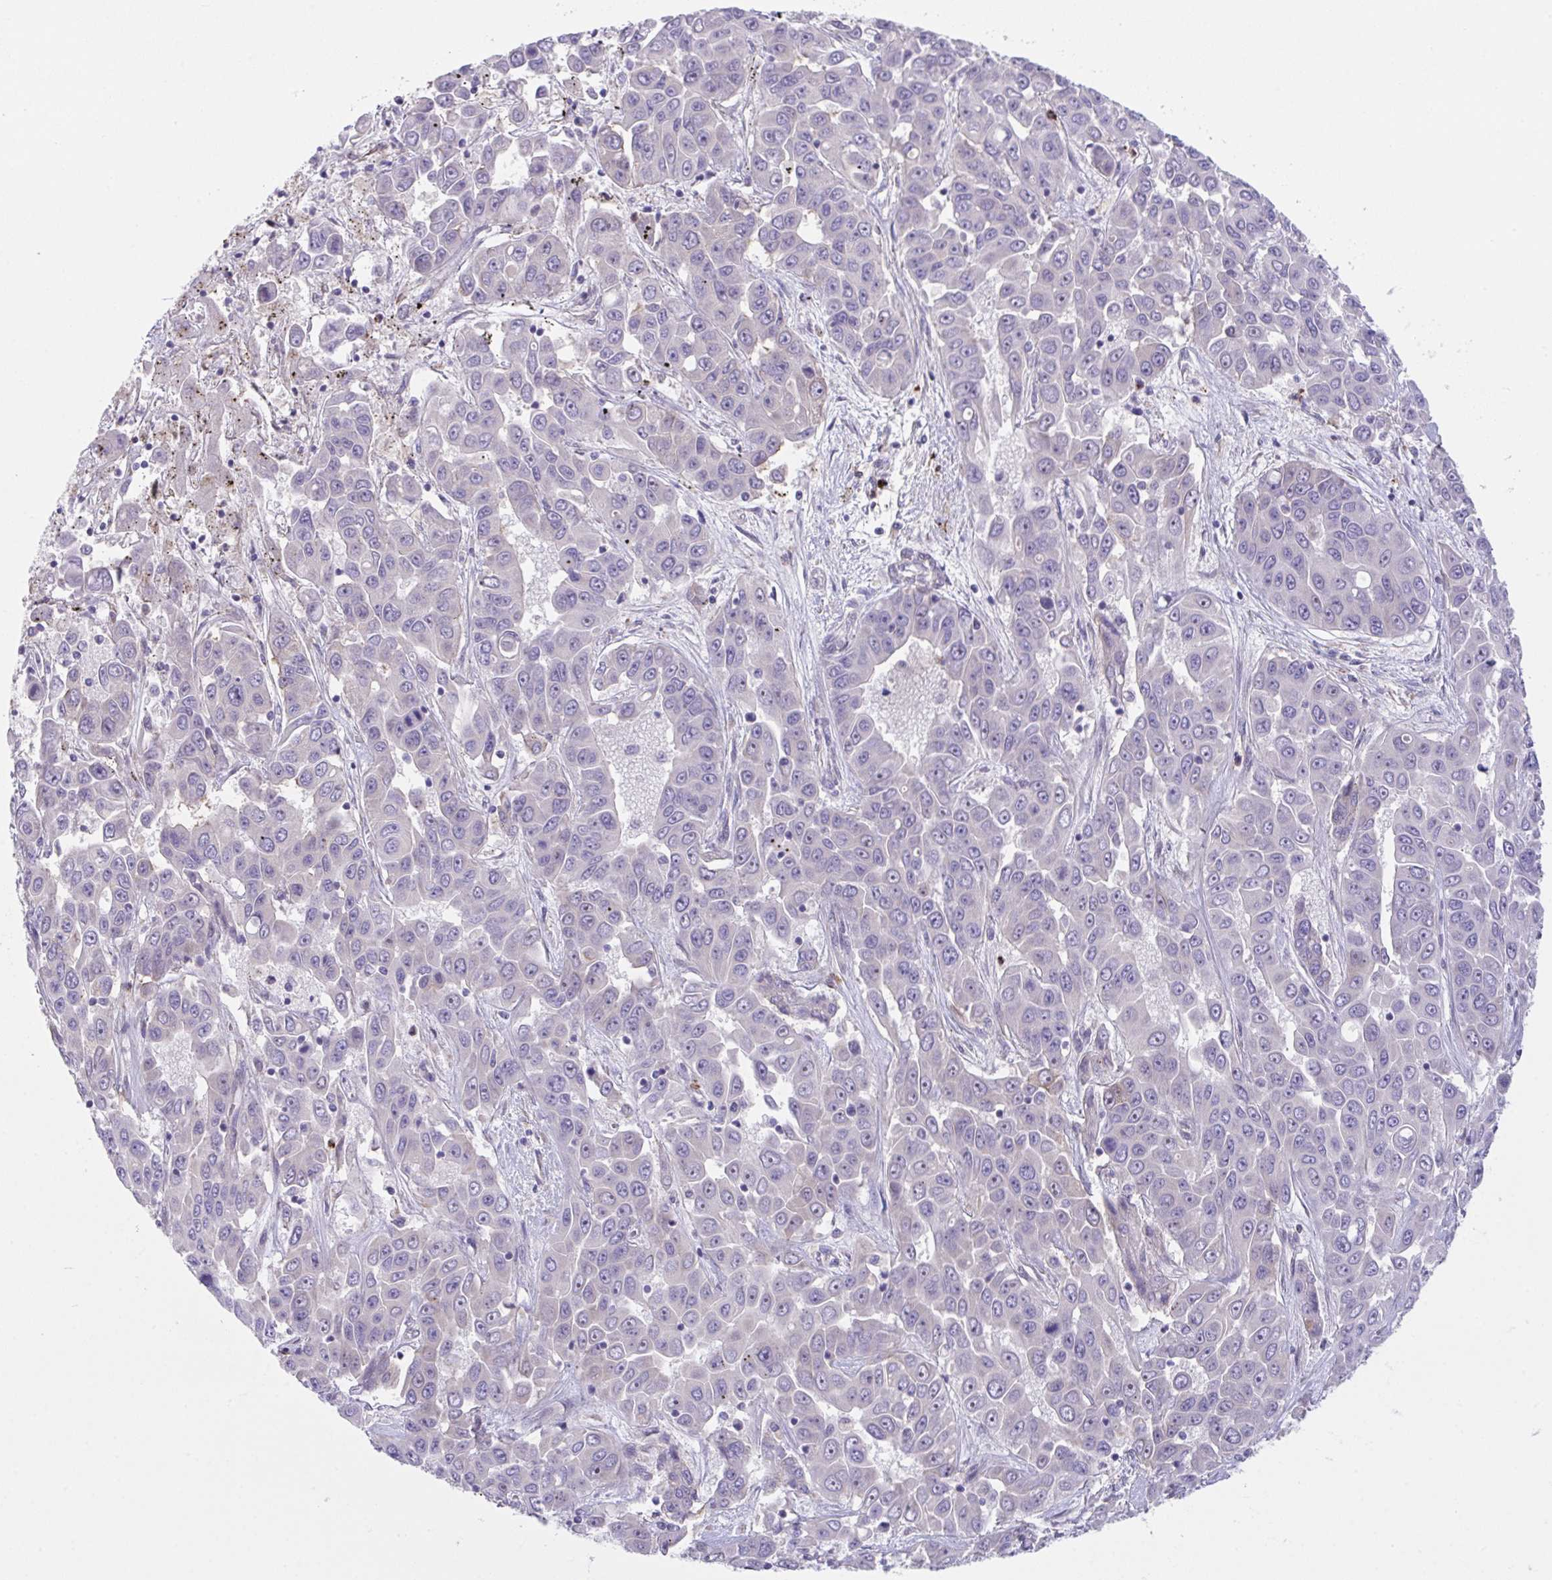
{"staining": {"intensity": "negative", "quantity": "none", "location": "none"}, "tissue": "liver cancer", "cell_type": "Tumor cells", "image_type": "cancer", "snomed": [{"axis": "morphology", "description": "Cholangiocarcinoma"}, {"axis": "topography", "description": "Liver"}], "caption": "Immunohistochemistry micrograph of neoplastic tissue: human cholangiocarcinoma (liver) stained with DAB (3,3'-diaminobenzidine) demonstrates no significant protein staining in tumor cells.", "gene": "RHOXF1", "patient": {"sex": "female", "age": 52}}